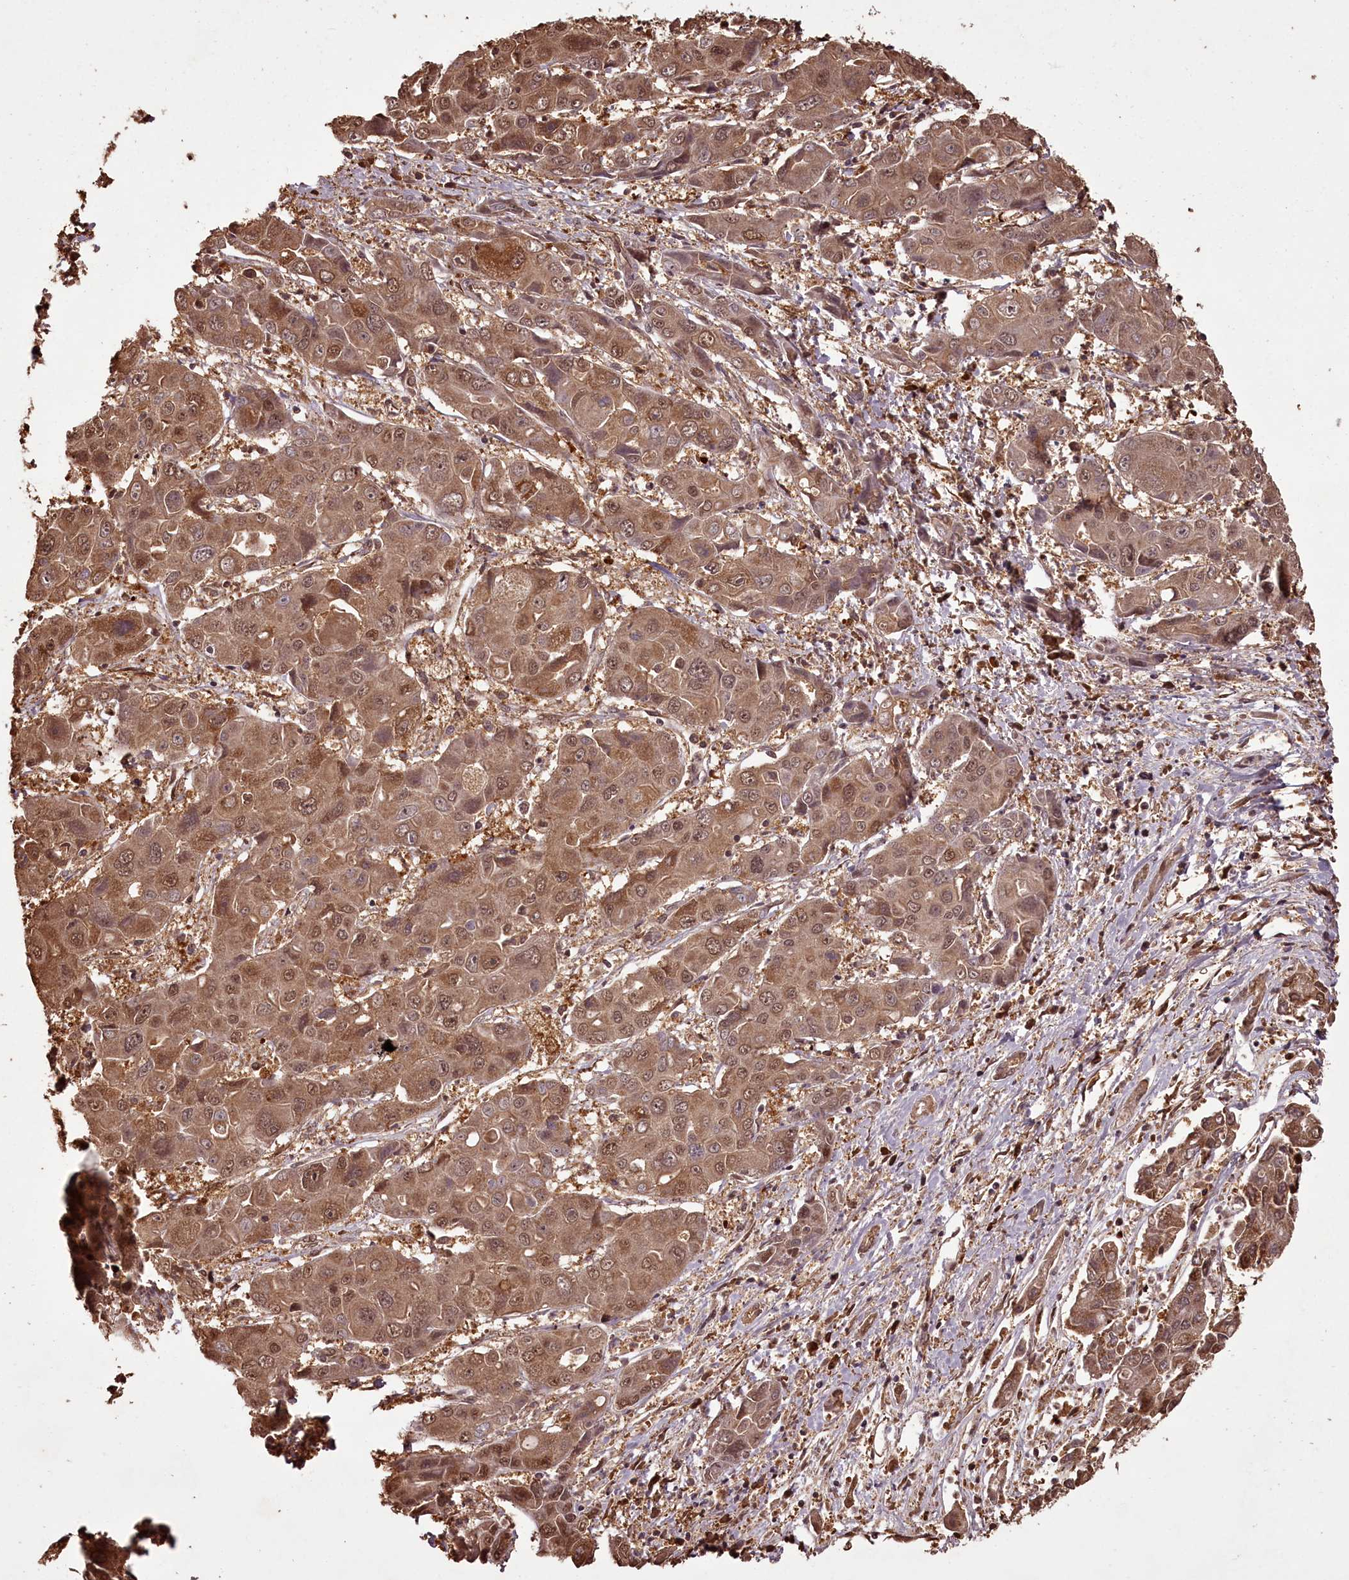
{"staining": {"intensity": "moderate", "quantity": ">75%", "location": "cytoplasmic/membranous,nuclear"}, "tissue": "liver cancer", "cell_type": "Tumor cells", "image_type": "cancer", "snomed": [{"axis": "morphology", "description": "Cholangiocarcinoma"}, {"axis": "topography", "description": "Liver"}], "caption": "IHC staining of liver cancer, which shows medium levels of moderate cytoplasmic/membranous and nuclear staining in about >75% of tumor cells indicating moderate cytoplasmic/membranous and nuclear protein staining. The staining was performed using DAB (brown) for protein detection and nuclei were counterstained in hematoxylin (blue).", "gene": "NPRL2", "patient": {"sex": "male", "age": 67}}